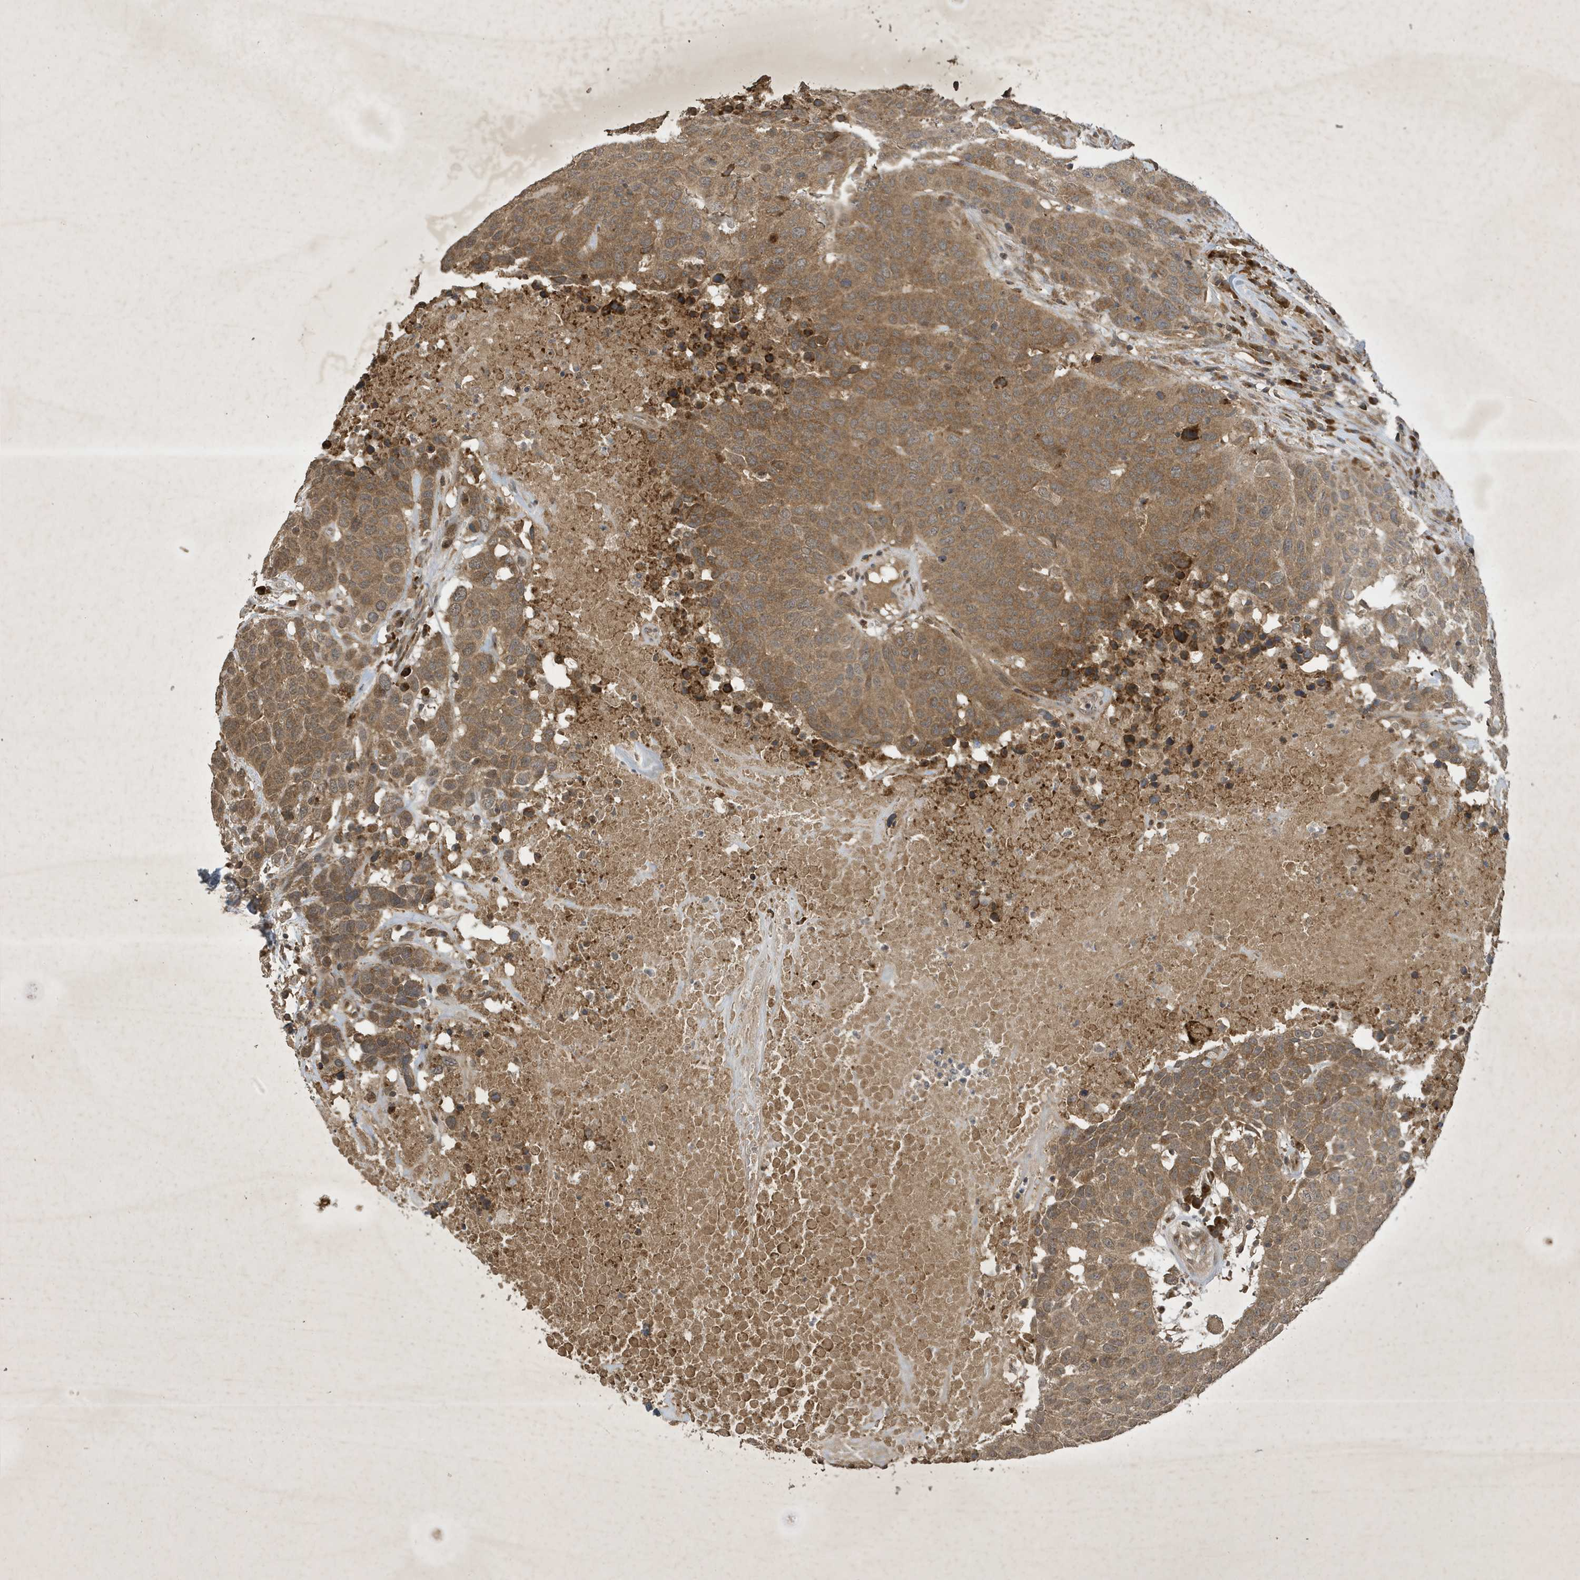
{"staining": {"intensity": "moderate", "quantity": ">75%", "location": "cytoplasmic/membranous"}, "tissue": "head and neck cancer", "cell_type": "Tumor cells", "image_type": "cancer", "snomed": [{"axis": "morphology", "description": "Squamous cell carcinoma, NOS"}, {"axis": "topography", "description": "Head-Neck"}], "caption": "IHC staining of head and neck squamous cell carcinoma, which exhibits medium levels of moderate cytoplasmic/membranous staining in approximately >75% of tumor cells indicating moderate cytoplasmic/membranous protein staining. The staining was performed using DAB (brown) for protein detection and nuclei were counterstained in hematoxylin (blue).", "gene": "STX10", "patient": {"sex": "male", "age": 66}}